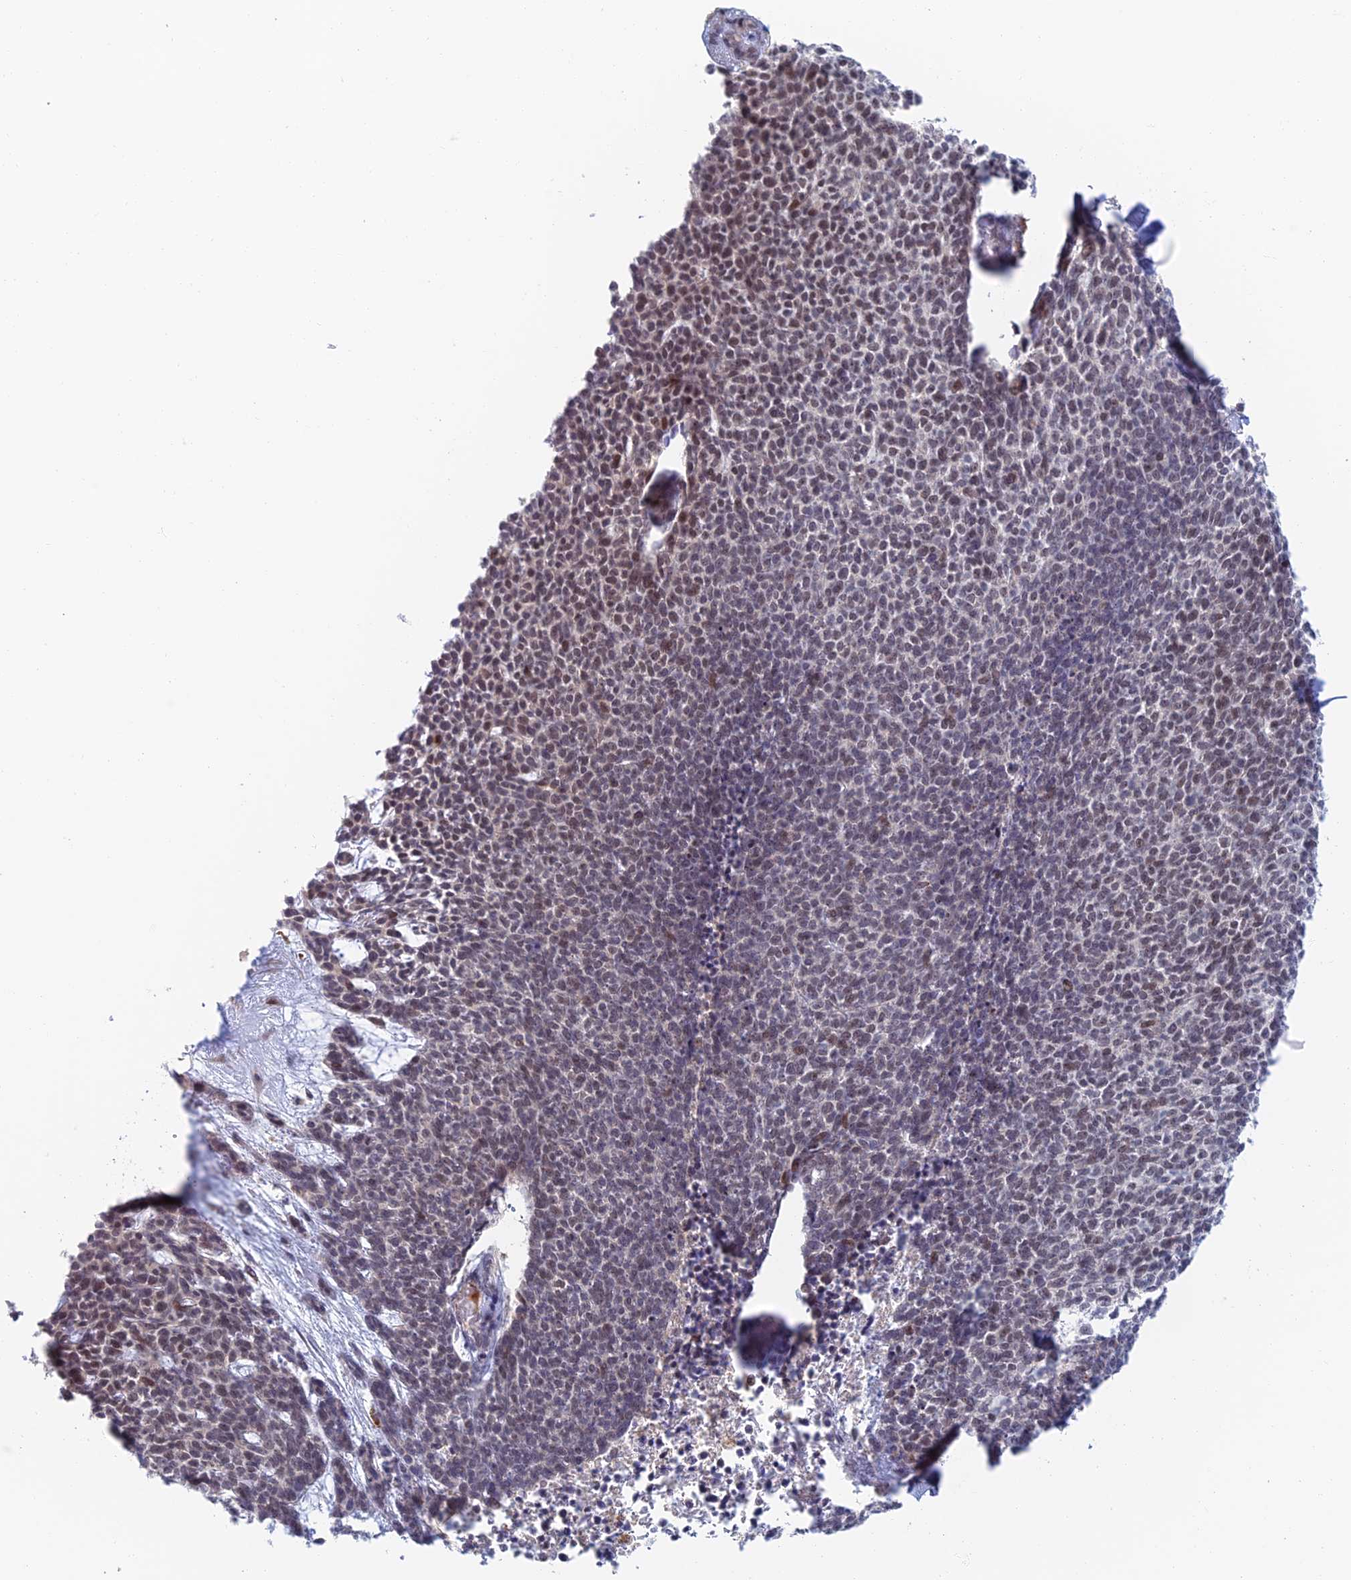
{"staining": {"intensity": "moderate", "quantity": "<25%", "location": "nuclear"}, "tissue": "skin cancer", "cell_type": "Tumor cells", "image_type": "cancer", "snomed": [{"axis": "morphology", "description": "Basal cell carcinoma"}, {"axis": "topography", "description": "Skin"}], "caption": "Skin cancer stained with a brown dye demonstrates moderate nuclear positive positivity in about <25% of tumor cells.", "gene": "ZUP1", "patient": {"sex": "female", "age": 84}}